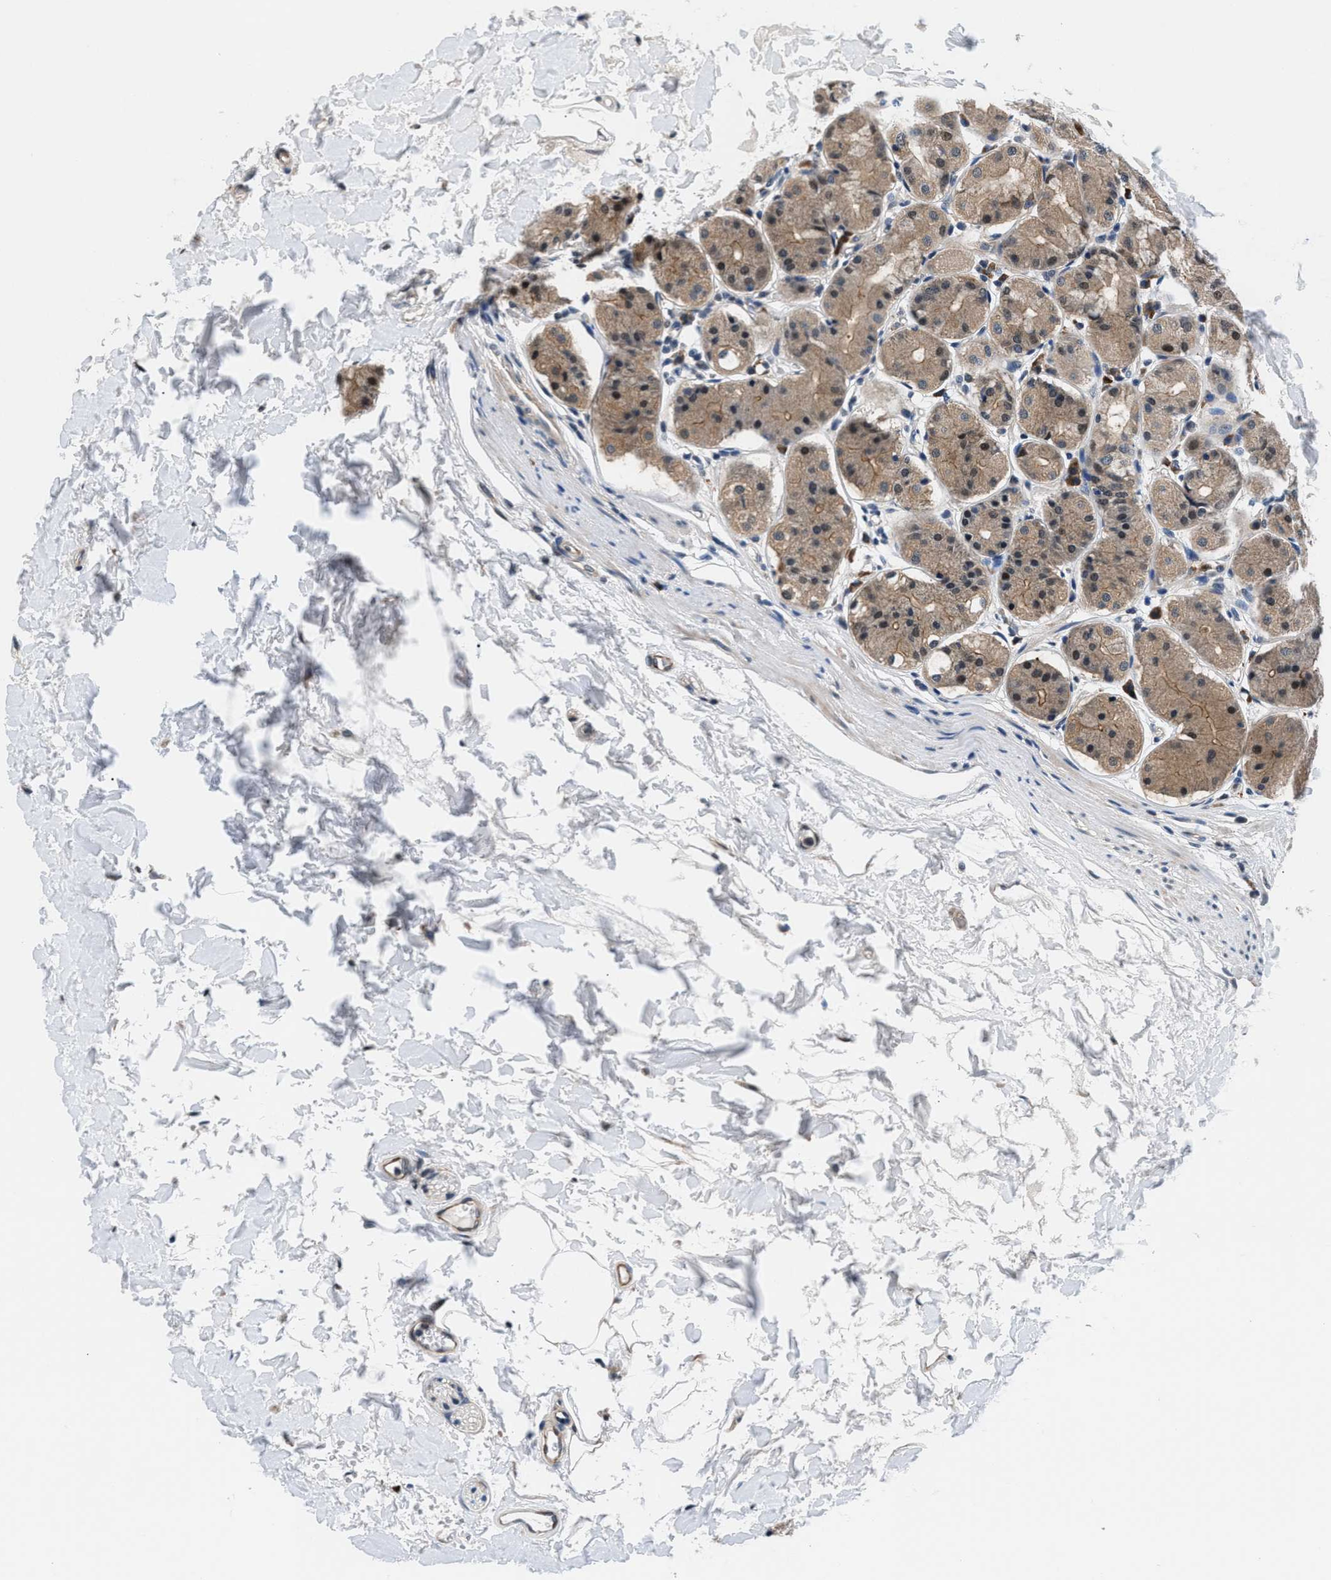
{"staining": {"intensity": "weak", "quantity": "25%-75%", "location": "cytoplasmic/membranous"}, "tissue": "stomach", "cell_type": "Glandular cells", "image_type": "normal", "snomed": [{"axis": "morphology", "description": "Normal tissue, NOS"}, {"axis": "topography", "description": "Stomach"}, {"axis": "topography", "description": "Stomach, lower"}], "caption": "Benign stomach shows weak cytoplasmic/membranous positivity in approximately 25%-75% of glandular cells, visualized by immunohistochemistry.", "gene": "PRPSAP2", "patient": {"sex": "female", "age": 56}}